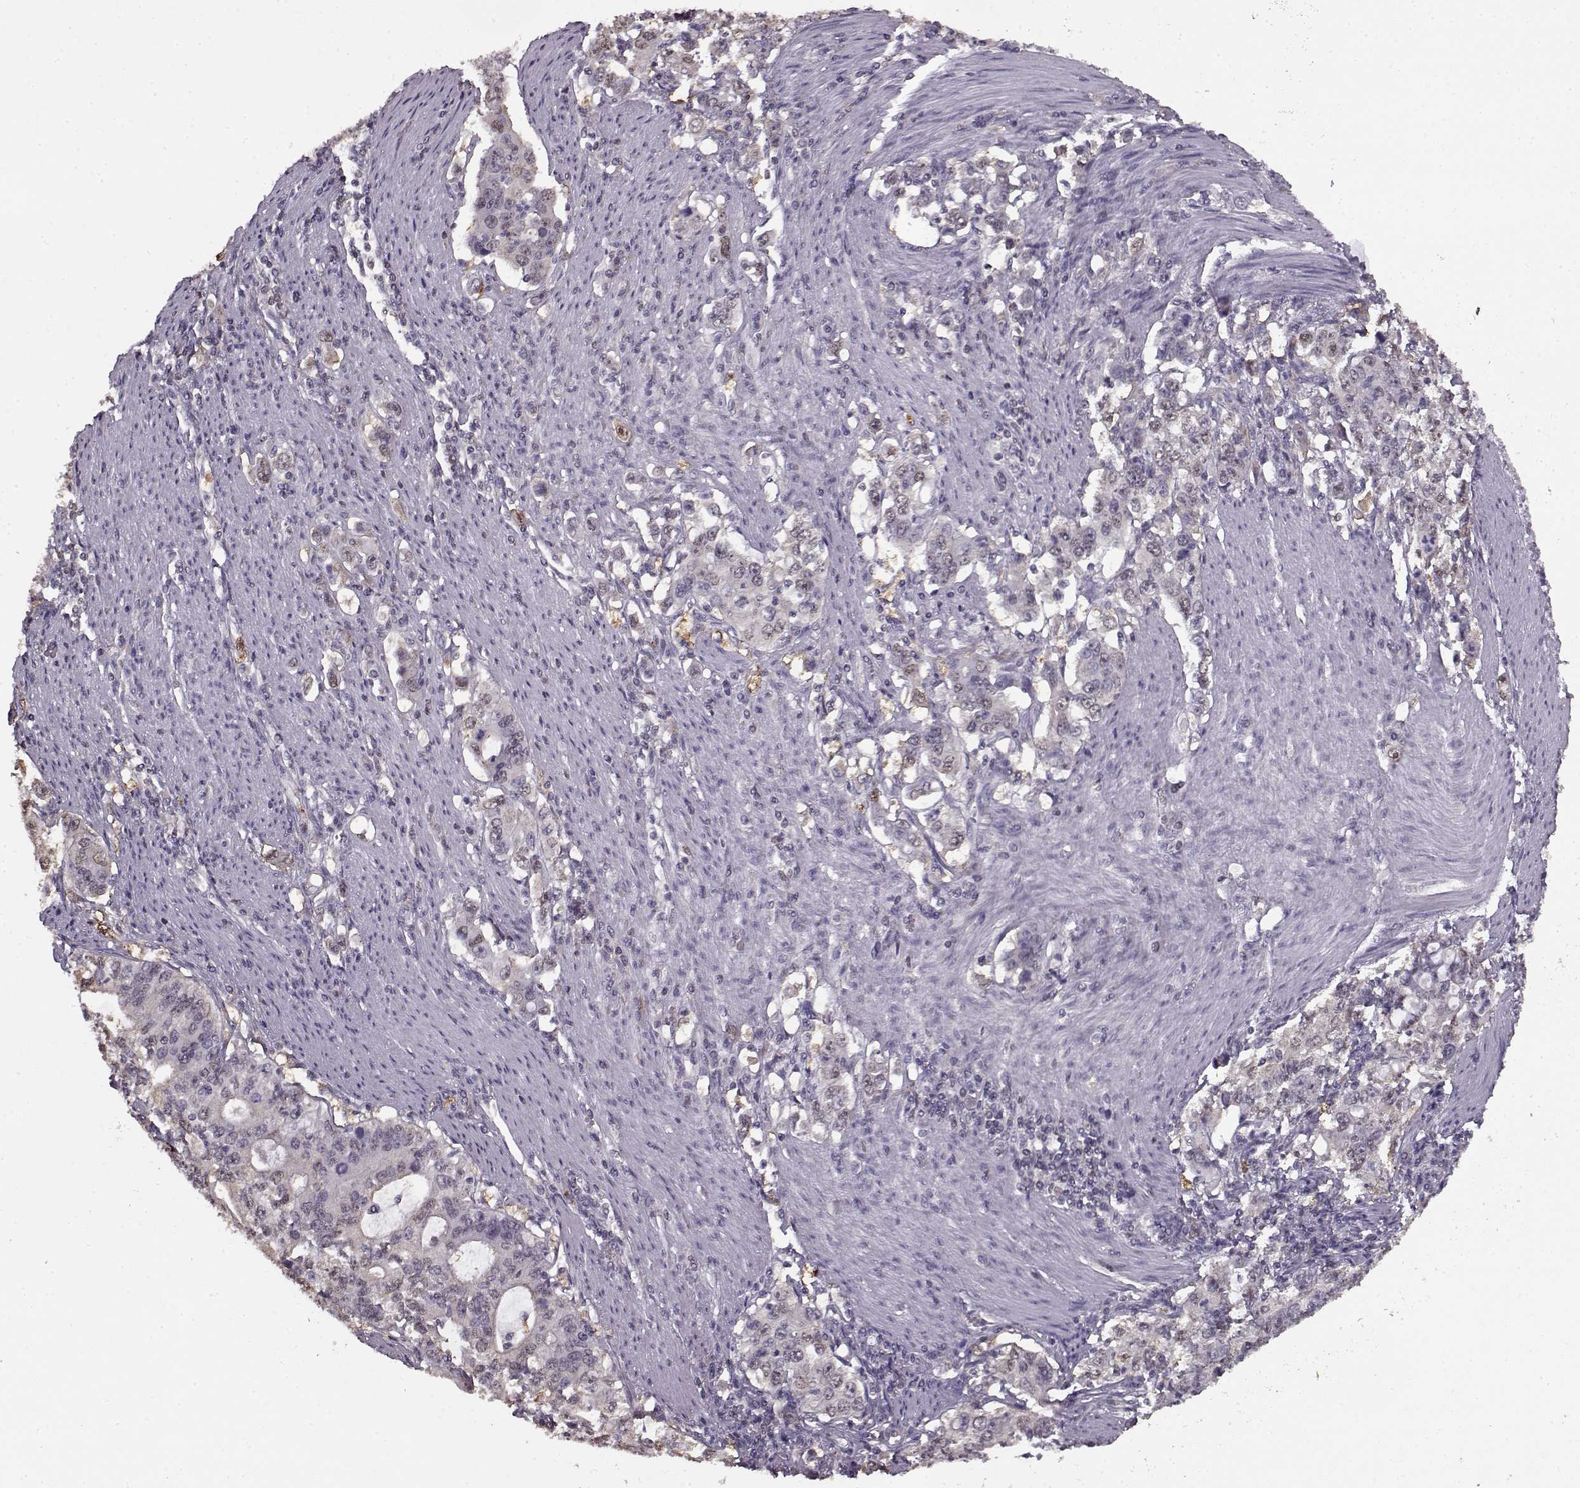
{"staining": {"intensity": "negative", "quantity": "none", "location": "none"}, "tissue": "stomach cancer", "cell_type": "Tumor cells", "image_type": "cancer", "snomed": [{"axis": "morphology", "description": "Adenocarcinoma, NOS"}, {"axis": "topography", "description": "Stomach, lower"}], "caption": "The micrograph exhibits no staining of tumor cells in stomach cancer (adenocarcinoma).", "gene": "RP1L1", "patient": {"sex": "female", "age": 72}}